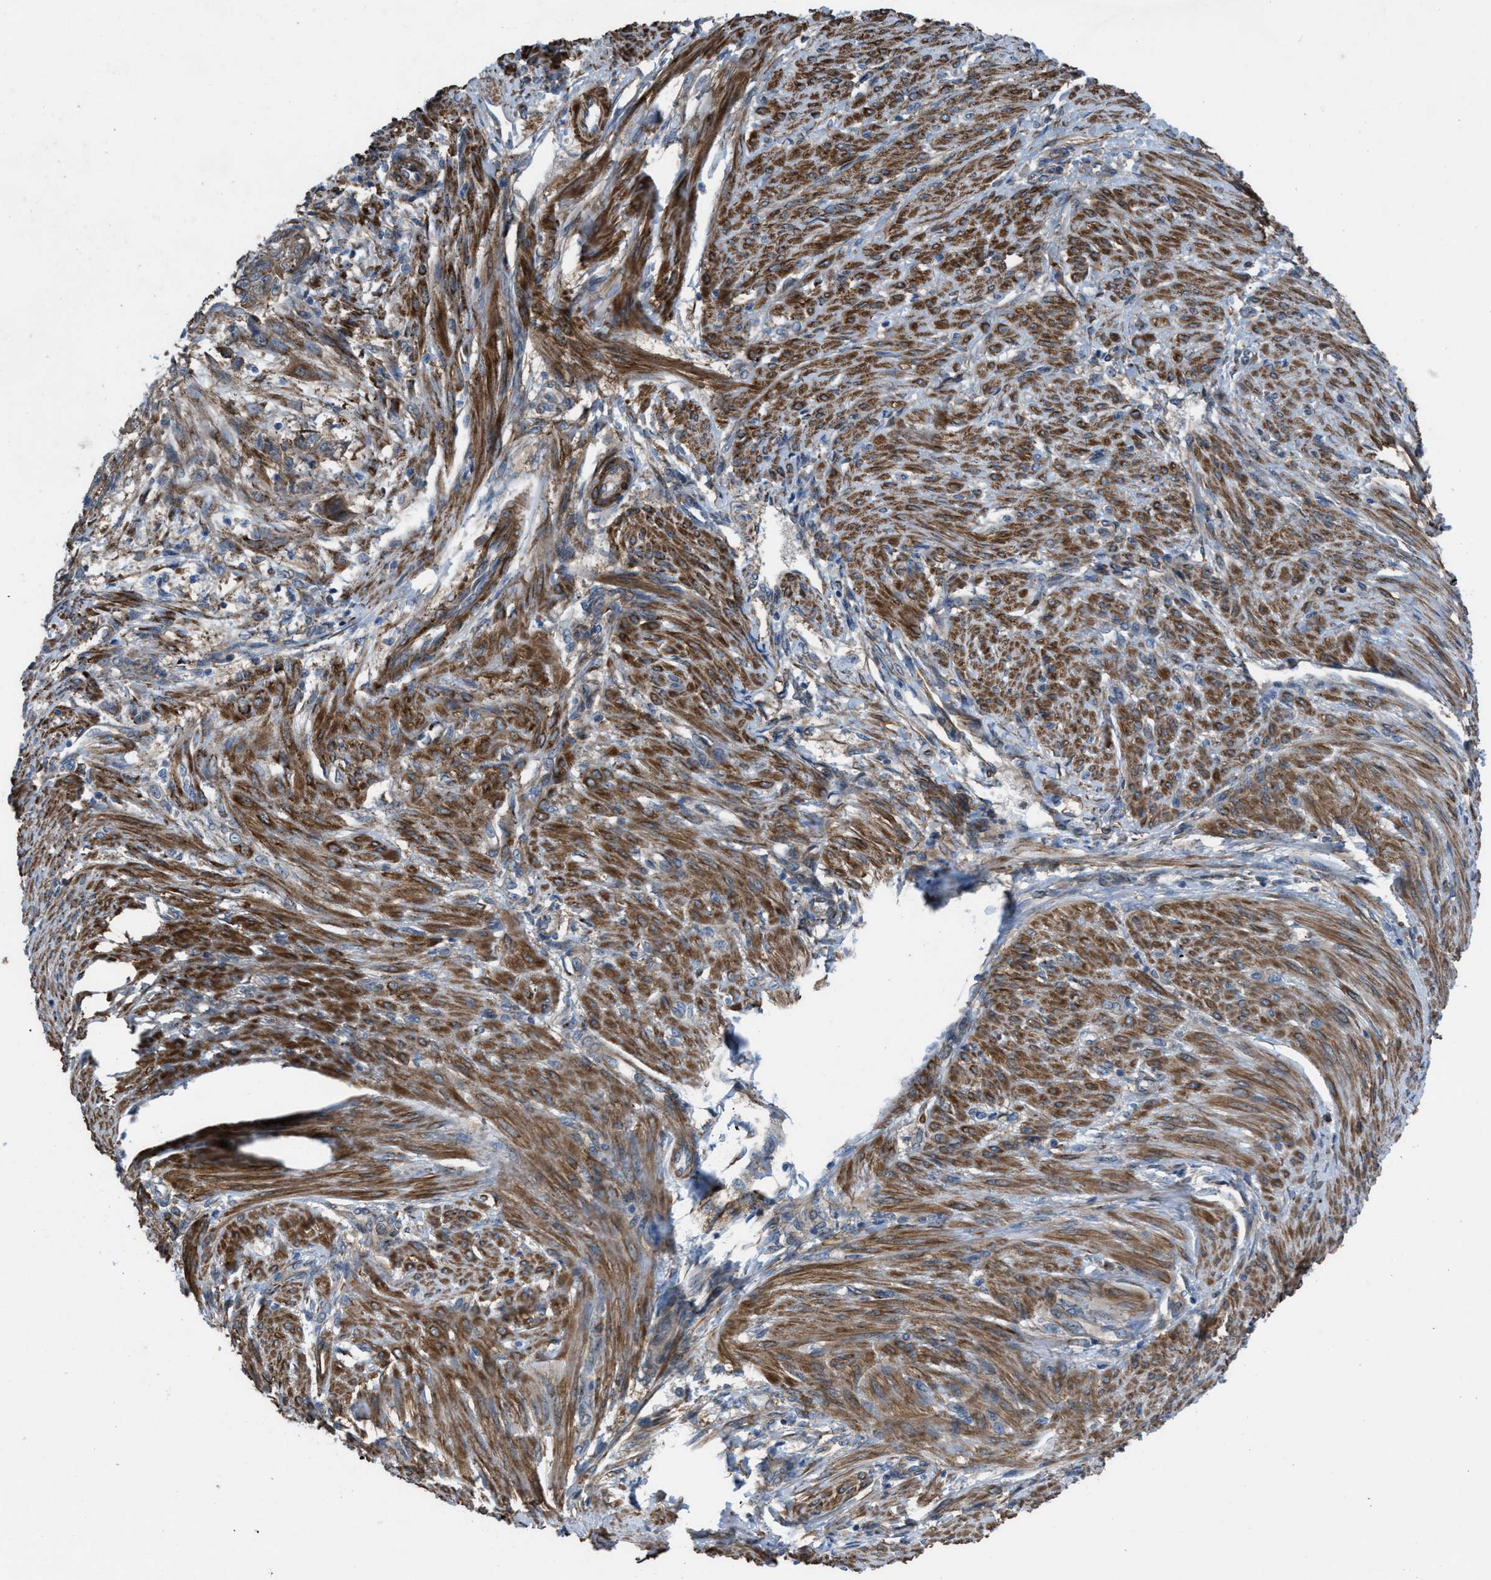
{"staining": {"intensity": "moderate", "quantity": "<25%", "location": "cytoplasmic/membranous"}, "tissue": "endometrial cancer", "cell_type": "Tumor cells", "image_type": "cancer", "snomed": [{"axis": "morphology", "description": "Adenocarcinoma, NOS"}, {"axis": "topography", "description": "Endometrium"}], "caption": "A micrograph showing moderate cytoplasmic/membranous expression in about <25% of tumor cells in endometrial adenocarcinoma, as visualized by brown immunohistochemical staining.", "gene": "SLC6A9", "patient": {"sex": "female", "age": 32}}